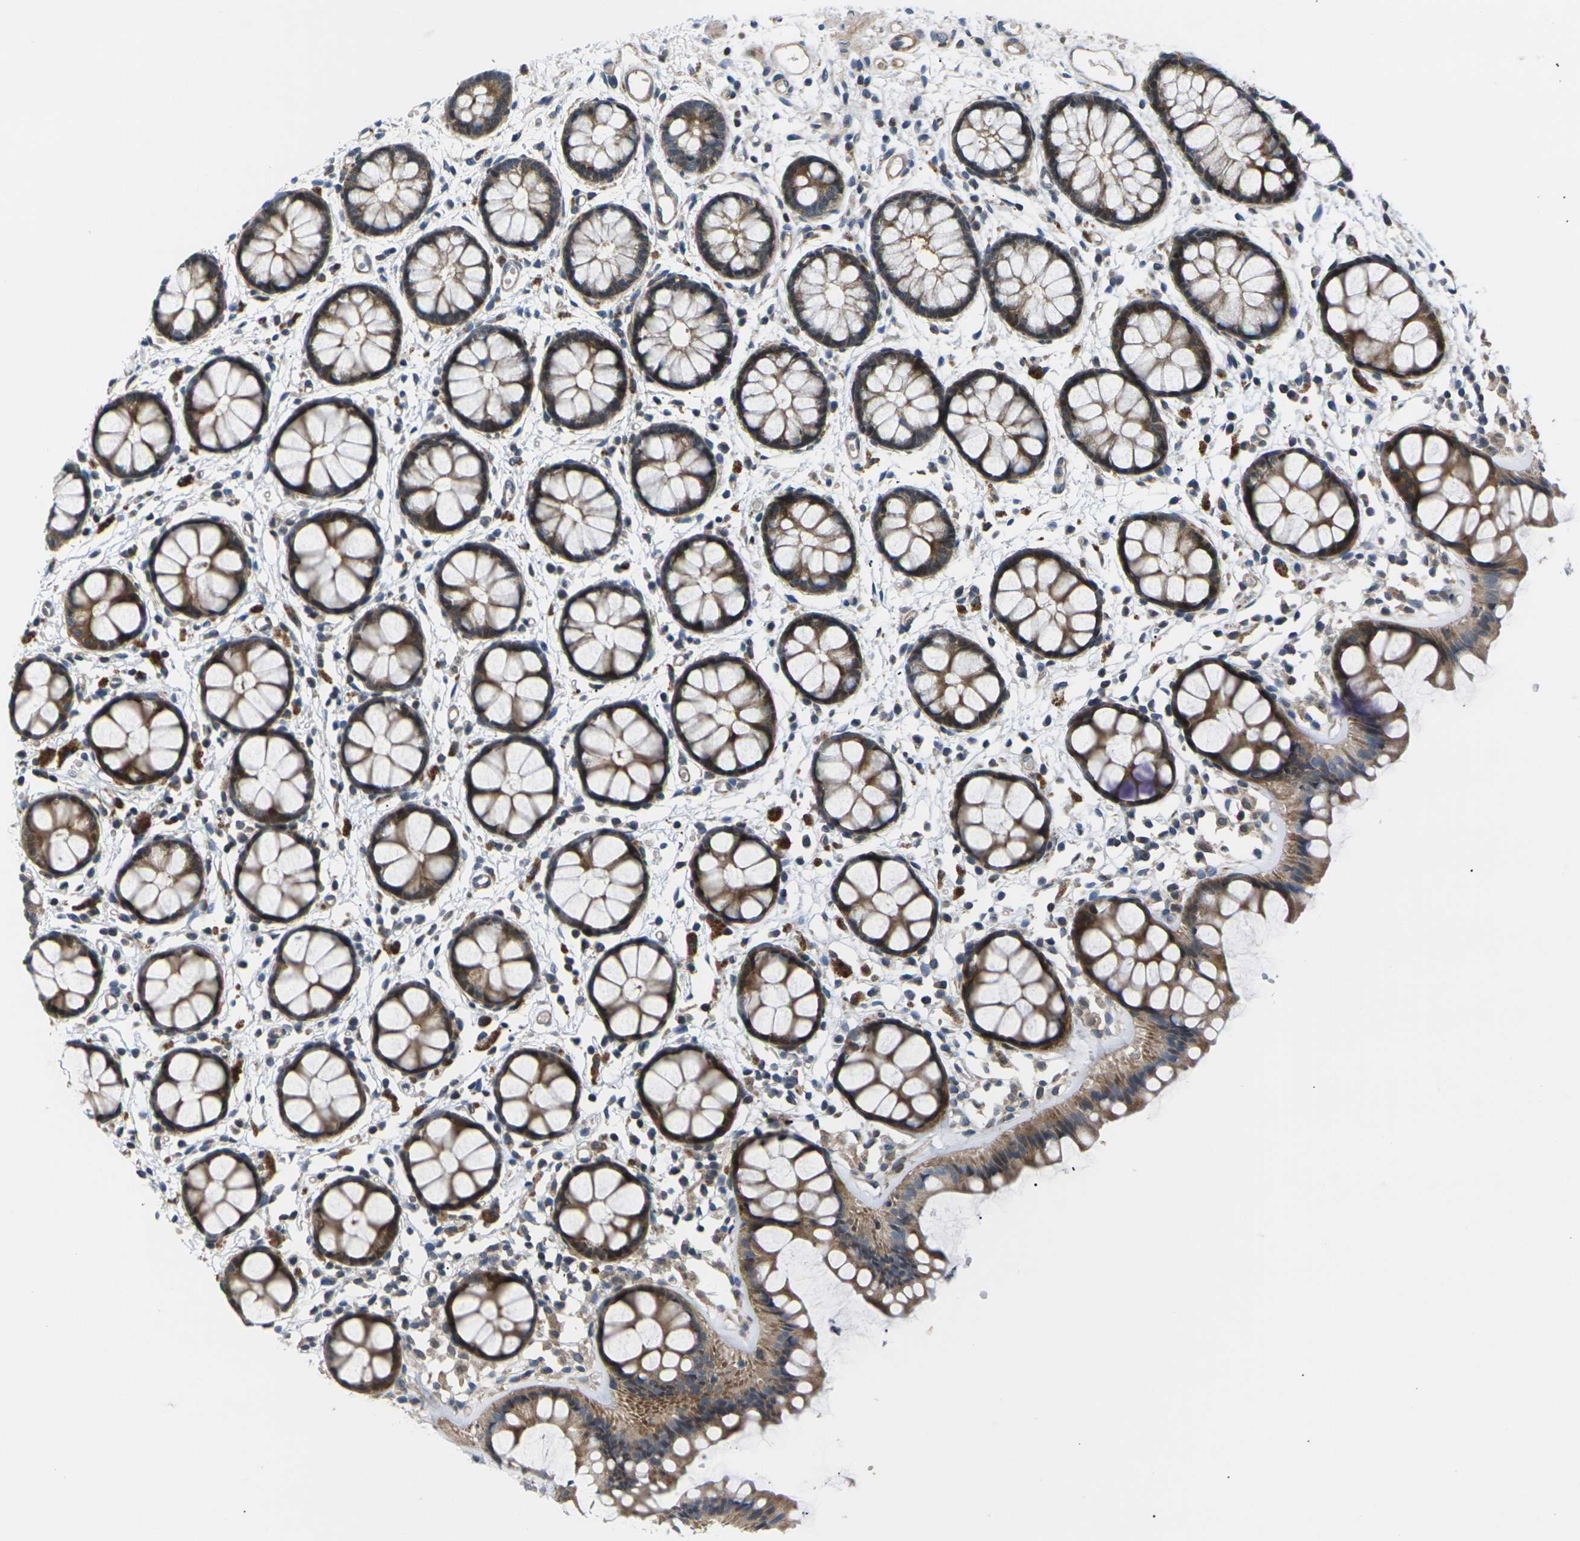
{"staining": {"intensity": "moderate", "quantity": ">75%", "location": "cytoplasmic/membranous"}, "tissue": "rectum", "cell_type": "Glandular cells", "image_type": "normal", "snomed": [{"axis": "morphology", "description": "Normal tissue, NOS"}, {"axis": "topography", "description": "Rectum"}], "caption": "Moderate cytoplasmic/membranous staining for a protein is identified in approximately >75% of glandular cells of normal rectum using immunohistochemistry.", "gene": "RPS6KA3", "patient": {"sex": "female", "age": 66}}